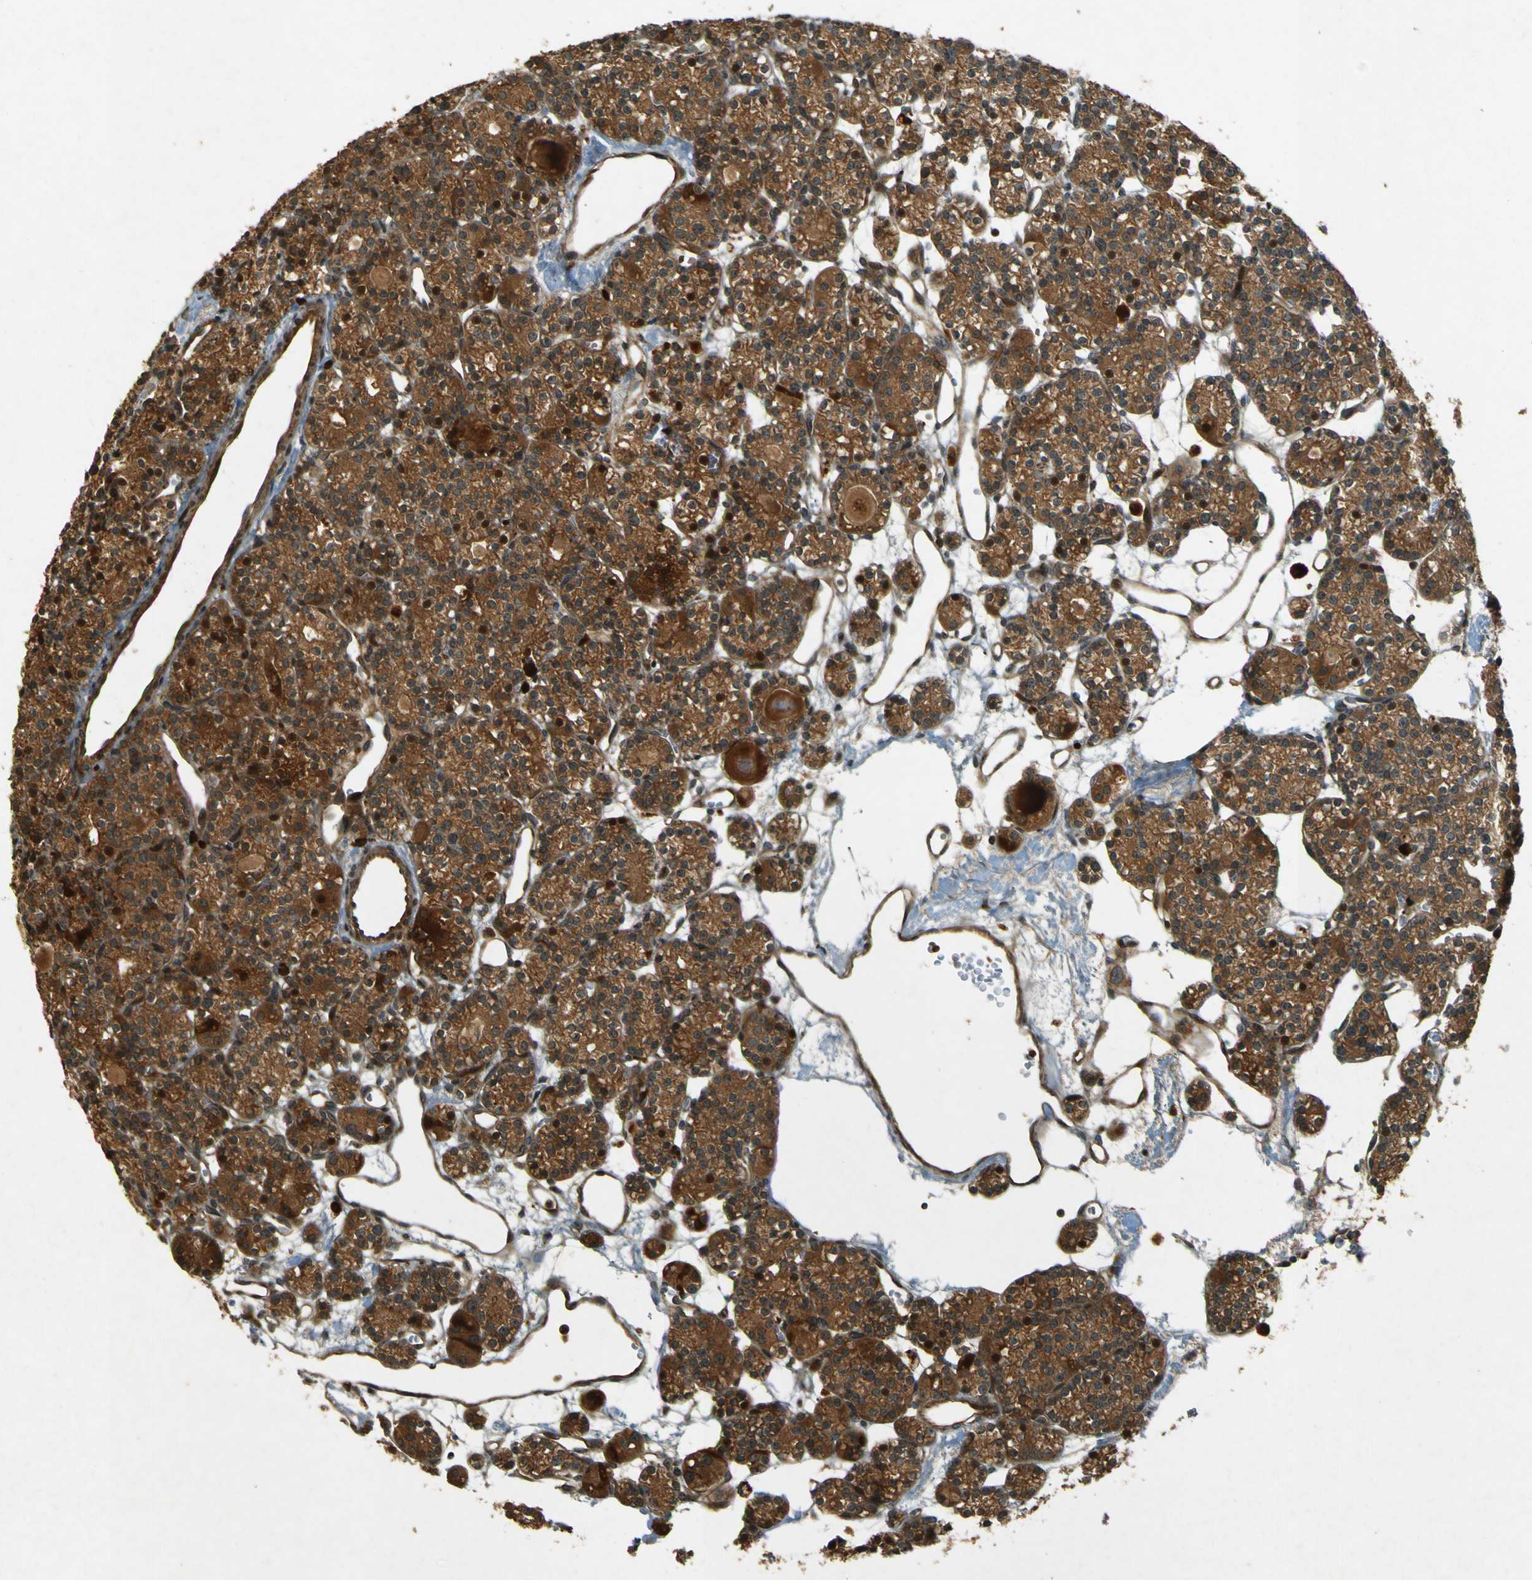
{"staining": {"intensity": "strong", "quantity": ">75%", "location": "cytoplasmic/membranous,nuclear"}, "tissue": "parathyroid gland", "cell_type": "Glandular cells", "image_type": "normal", "snomed": [{"axis": "morphology", "description": "Normal tissue, NOS"}, {"axis": "topography", "description": "Parathyroid gland"}], "caption": "Glandular cells show strong cytoplasmic/membranous,nuclear expression in about >75% of cells in benign parathyroid gland.", "gene": "MPDZ", "patient": {"sex": "female", "age": 64}}